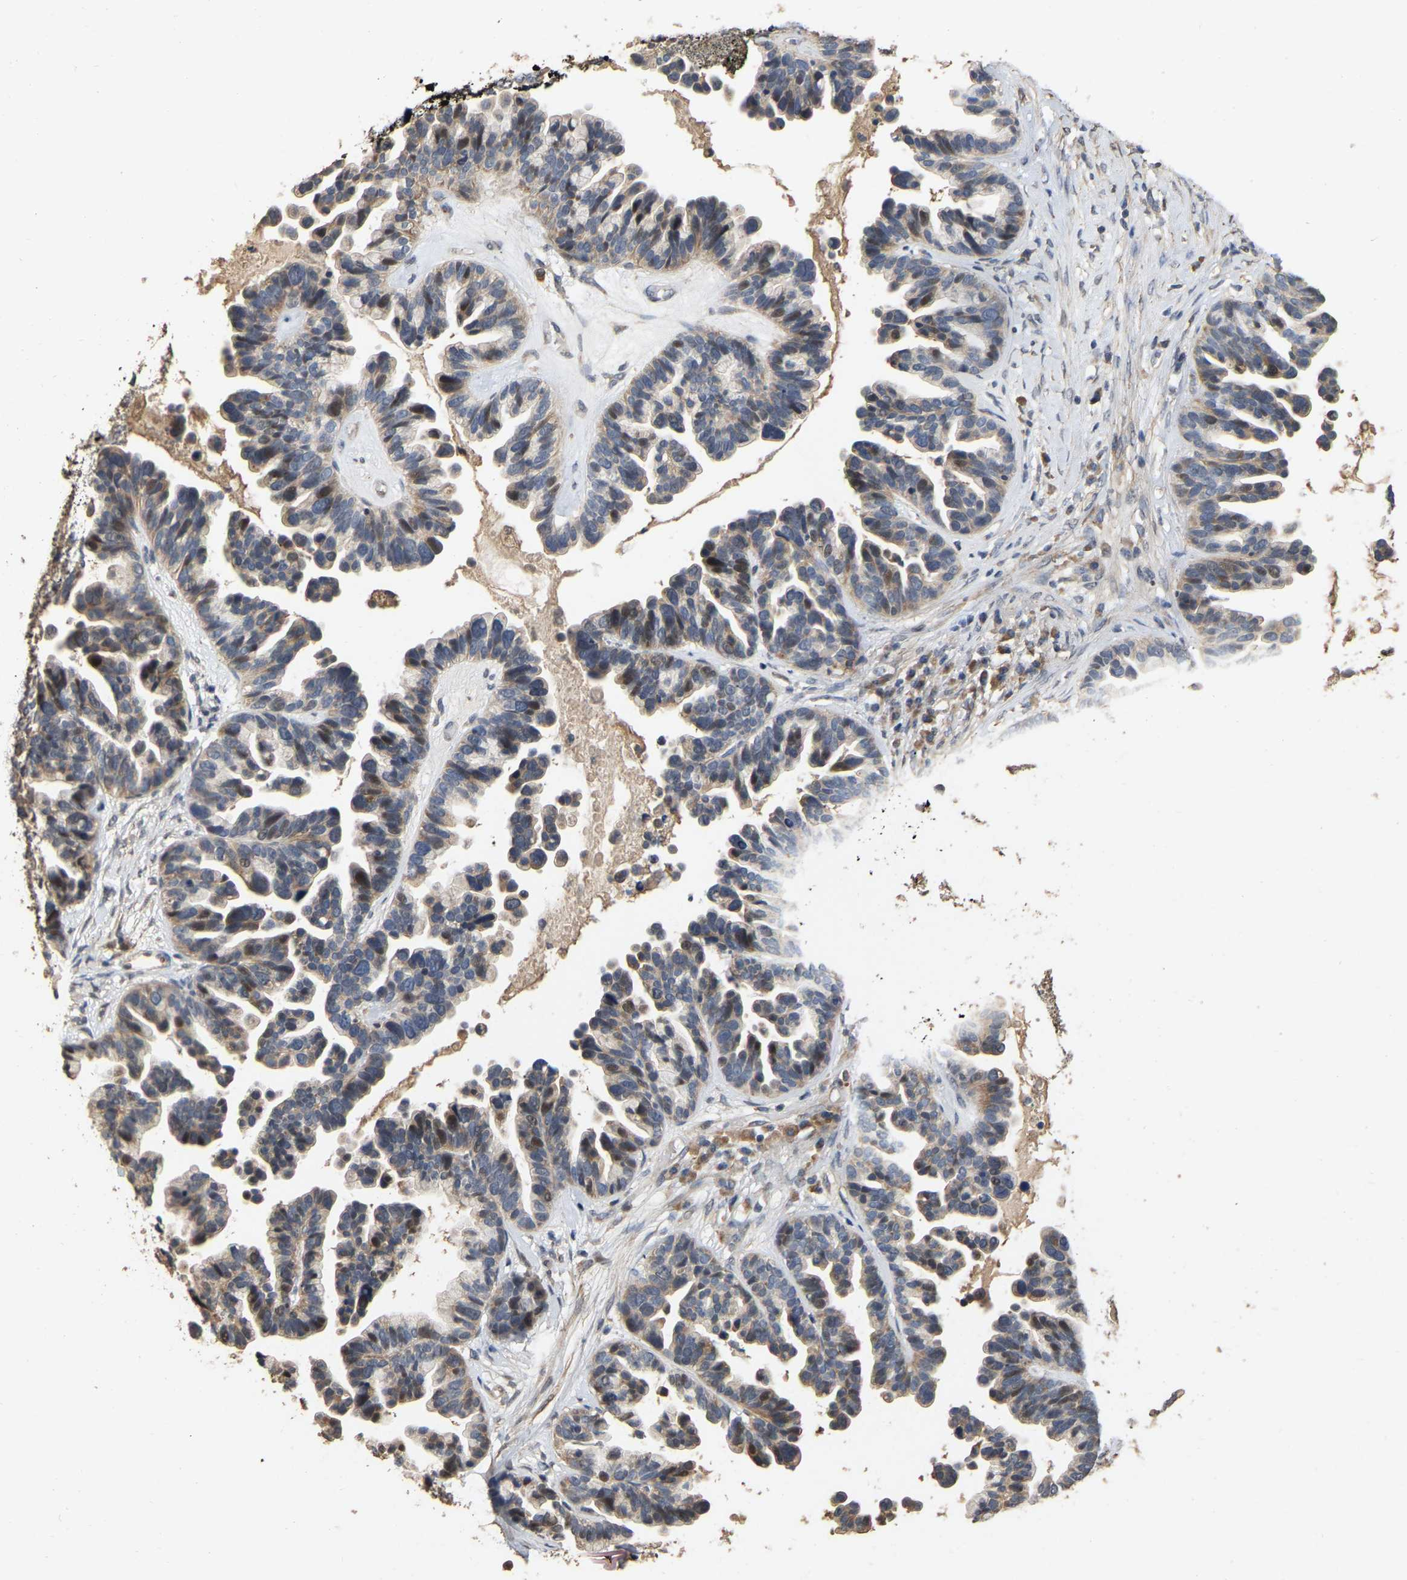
{"staining": {"intensity": "moderate", "quantity": "<25%", "location": "cytoplasmic/membranous,nuclear"}, "tissue": "ovarian cancer", "cell_type": "Tumor cells", "image_type": "cancer", "snomed": [{"axis": "morphology", "description": "Cystadenocarcinoma, serous, NOS"}, {"axis": "topography", "description": "Ovary"}], "caption": "Human ovarian cancer stained for a protein (brown) shows moderate cytoplasmic/membranous and nuclear positive expression in approximately <25% of tumor cells.", "gene": "NCS1", "patient": {"sex": "female", "age": 56}}